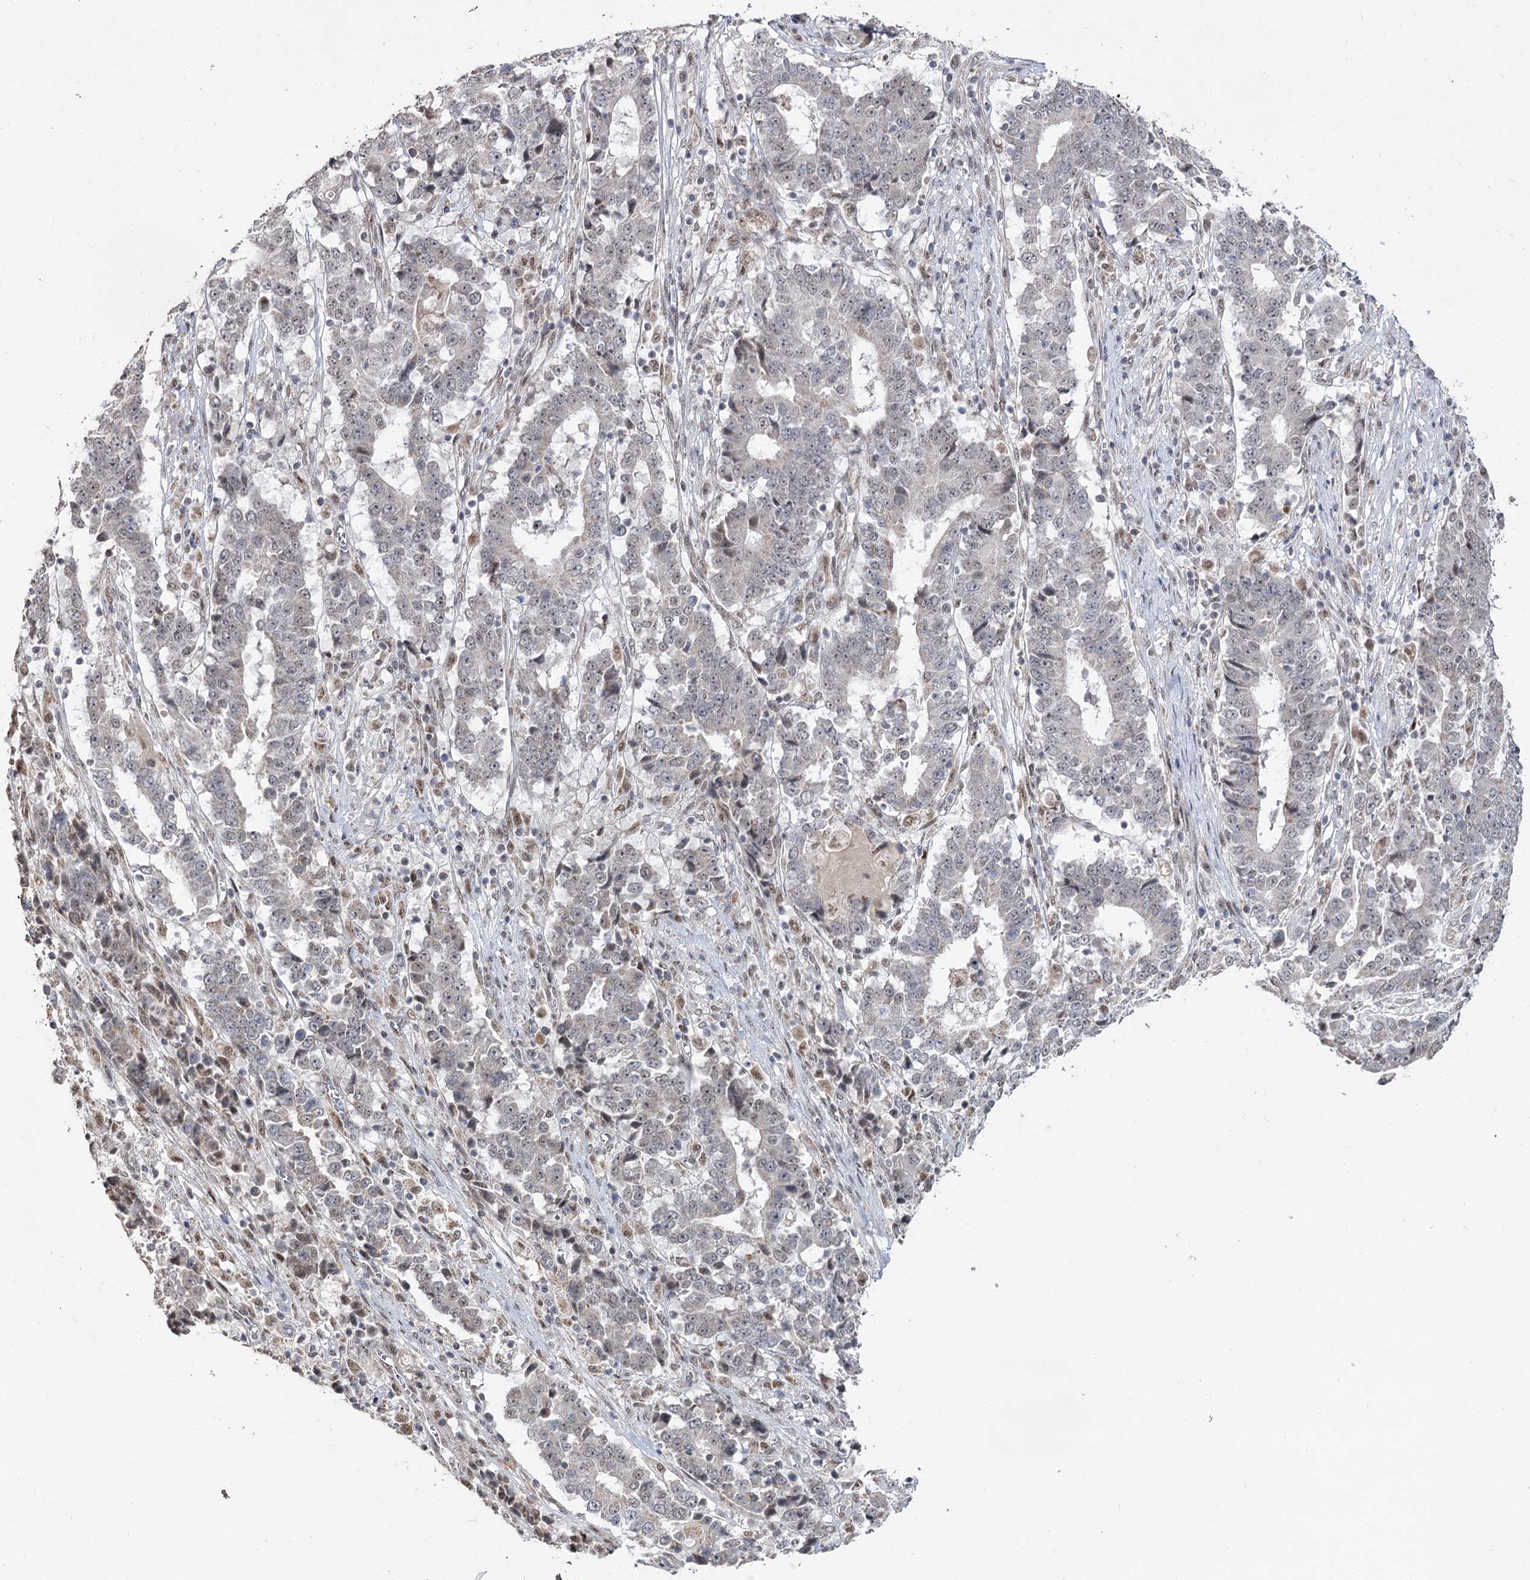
{"staining": {"intensity": "weak", "quantity": "<25%", "location": "nuclear"}, "tissue": "stomach cancer", "cell_type": "Tumor cells", "image_type": "cancer", "snomed": [{"axis": "morphology", "description": "Adenocarcinoma, NOS"}, {"axis": "topography", "description": "Stomach"}], "caption": "The photomicrograph shows no staining of tumor cells in stomach cancer.", "gene": "RUFY4", "patient": {"sex": "male", "age": 59}}